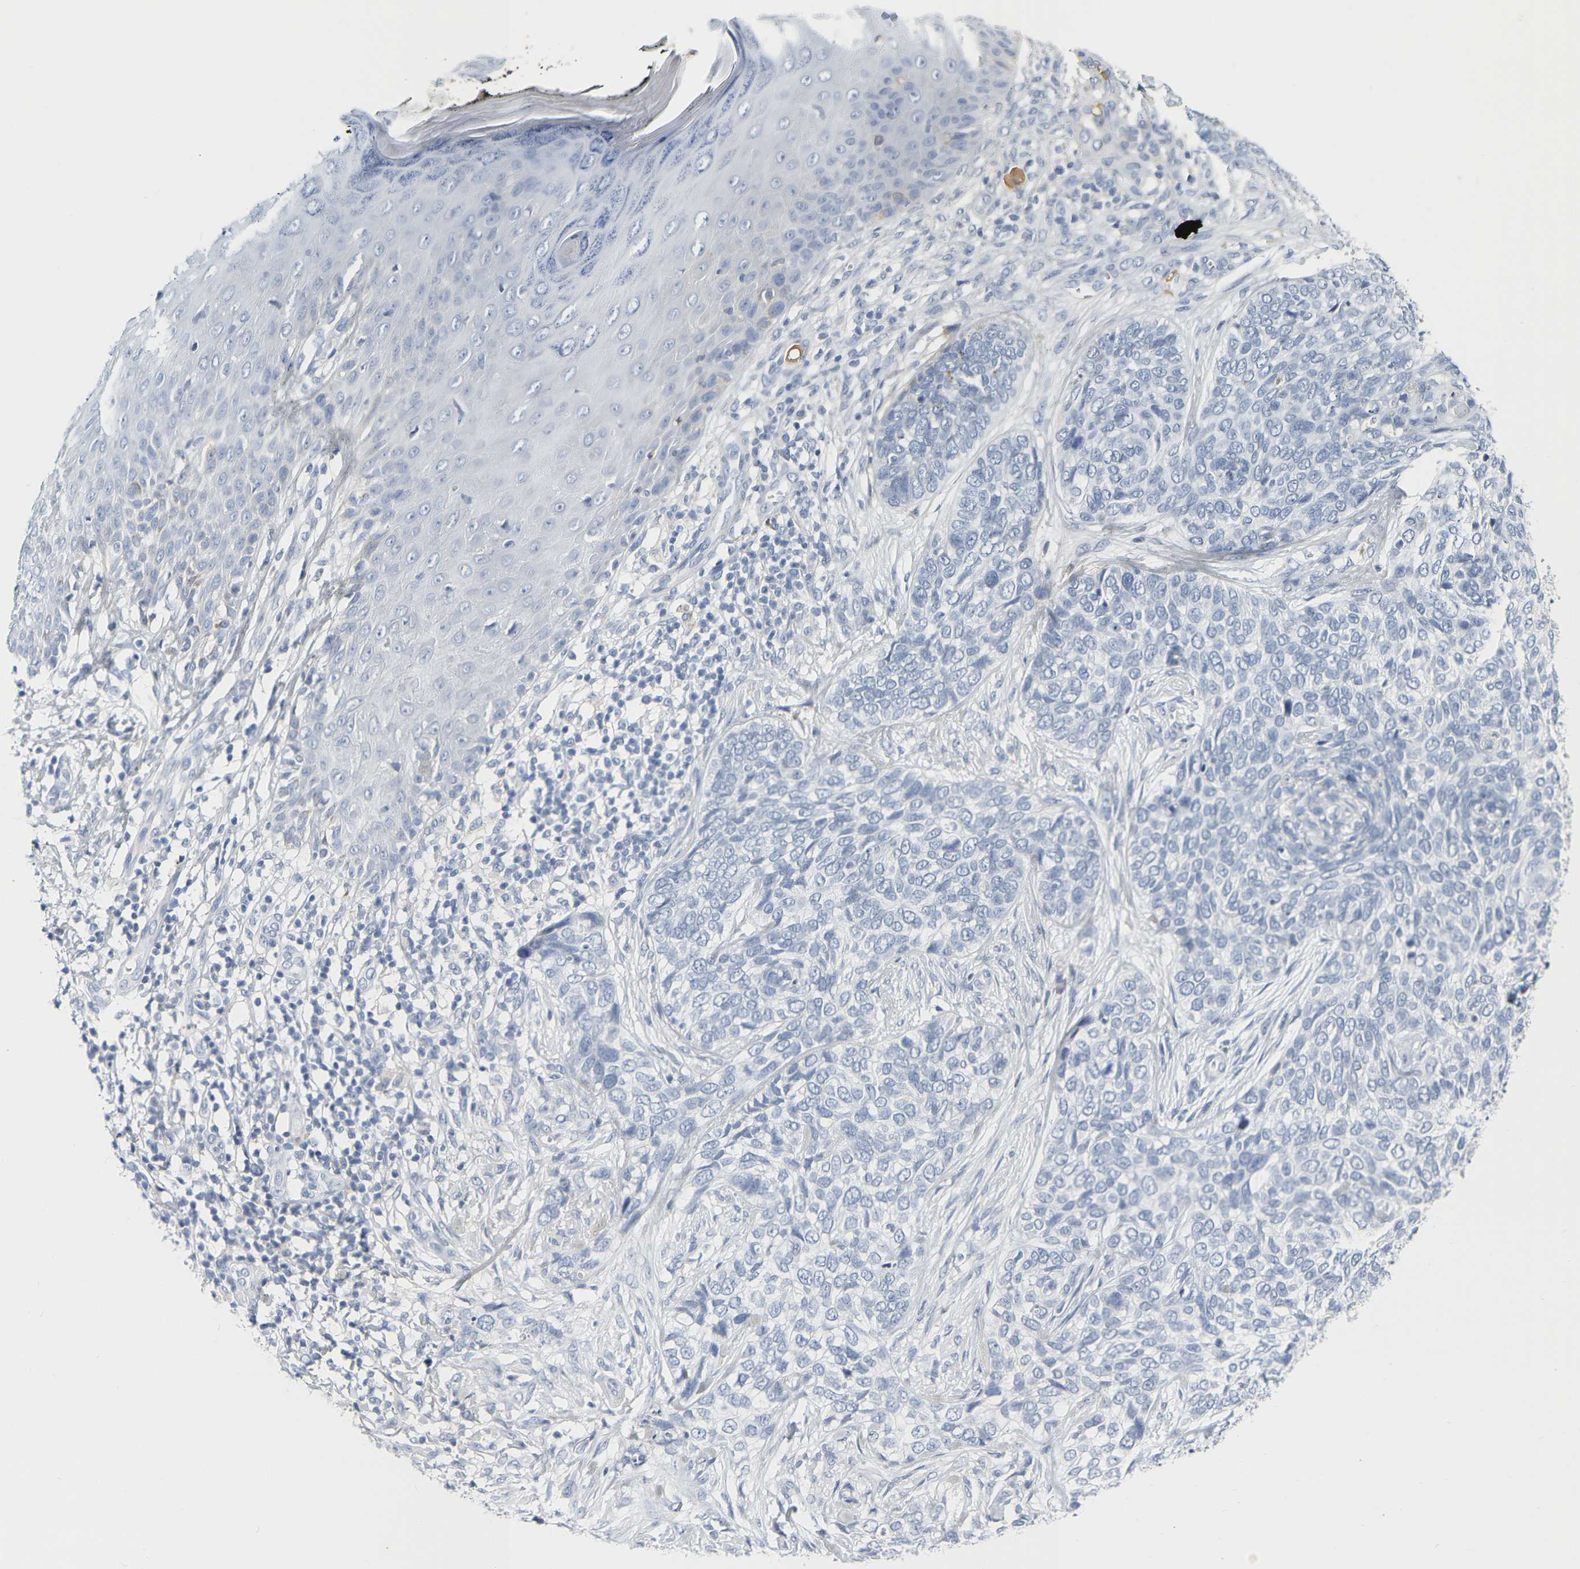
{"staining": {"intensity": "negative", "quantity": "none", "location": "none"}, "tissue": "skin cancer", "cell_type": "Tumor cells", "image_type": "cancer", "snomed": [{"axis": "morphology", "description": "Basal cell carcinoma"}, {"axis": "topography", "description": "Skin"}], "caption": "Immunohistochemistry of basal cell carcinoma (skin) reveals no staining in tumor cells. (Immunohistochemistry, brightfield microscopy, high magnification).", "gene": "GNAS", "patient": {"sex": "female", "age": 64}}